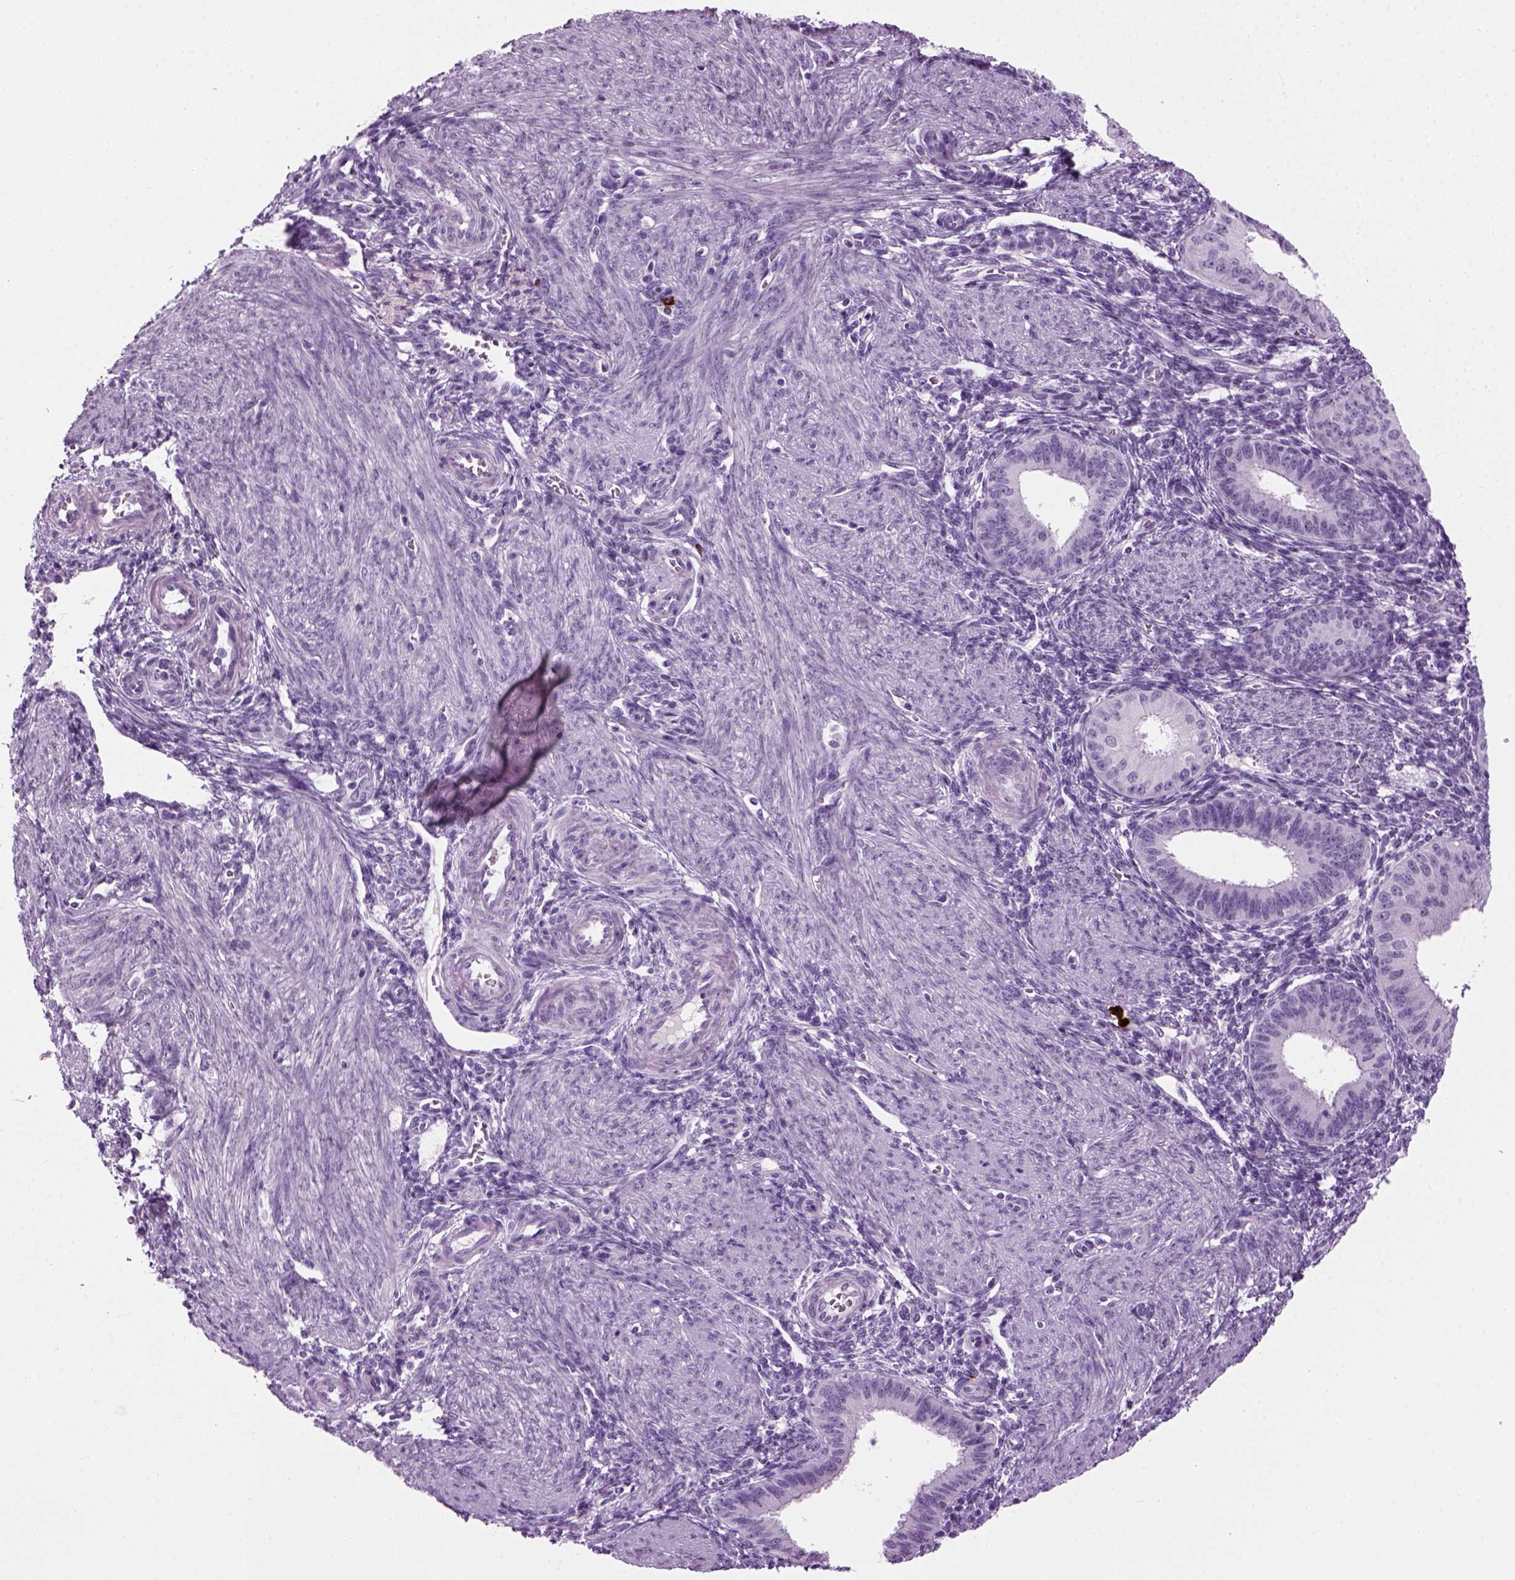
{"staining": {"intensity": "negative", "quantity": "none", "location": "none"}, "tissue": "endometrium", "cell_type": "Cells in endometrial stroma", "image_type": "normal", "snomed": [{"axis": "morphology", "description": "Normal tissue, NOS"}, {"axis": "topography", "description": "Endometrium"}], "caption": "Immunohistochemistry (IHC) image of unremarkable endometrium stained for a protein (brown), which displays no expression in cells in endometrial stroma. (Brightfield microscopy of DAB (3,3'-diaminobenzidine) immunohistochemistry at high magnification).", "gene": "MZB1", "patient": {"sex": "female", "age": 39}}